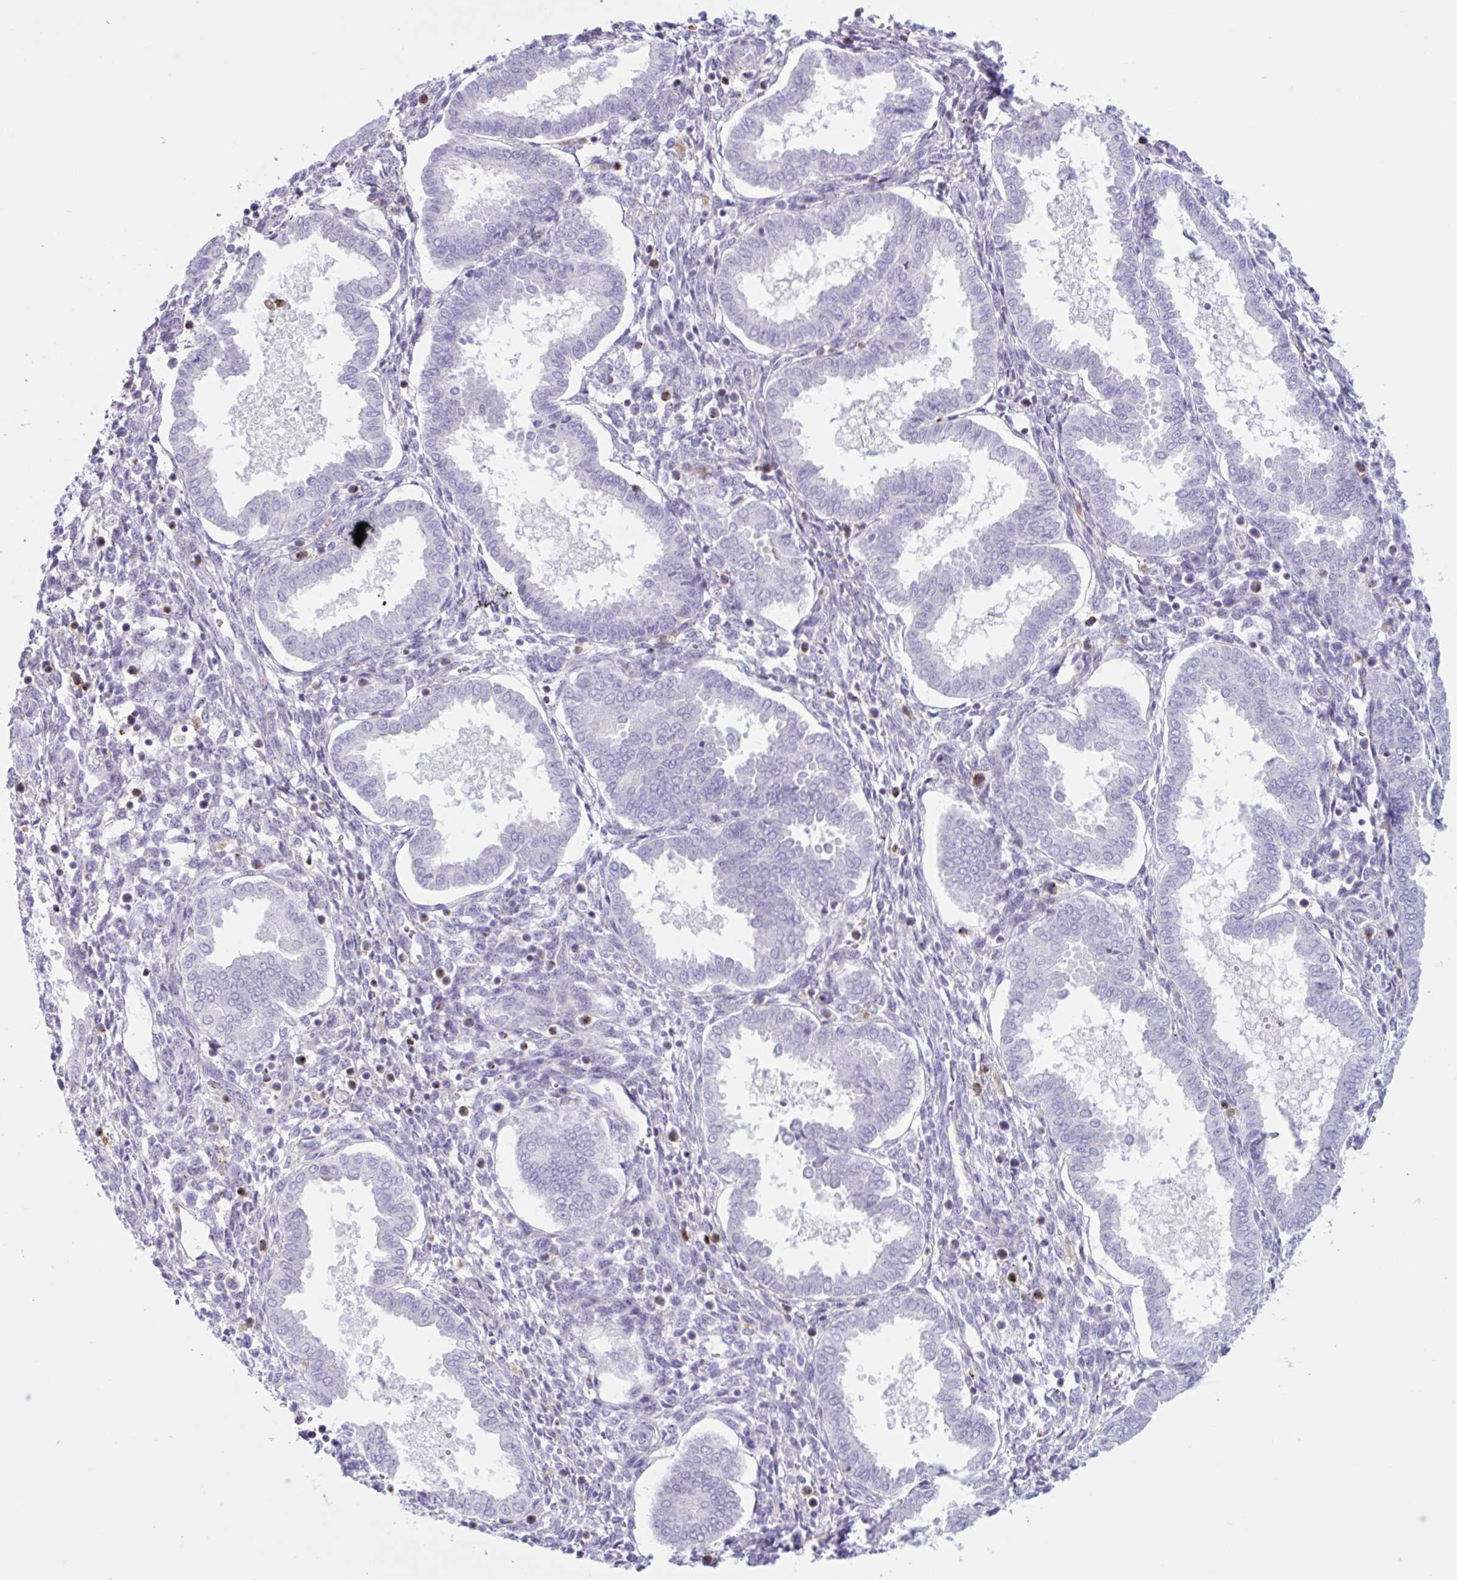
{"staining": {"intensity": "negative", "quantity": "none", "location": "none"}, "tissue": "endometrium", "cell_type": "Cells in endometrial stroma", "image_type": "normal", "snomed": [{"axis": "morphology", "description": "Normal tissue, NOS"}, {"axis": "topography", "description": "Endometrium"}], "caption": "This is a image of IHC staining of benign endometrium, which shows no expression in cells in endometrial stroma.", "gene": "XCL1", "patient": {"sex": "female", "age": 24}}